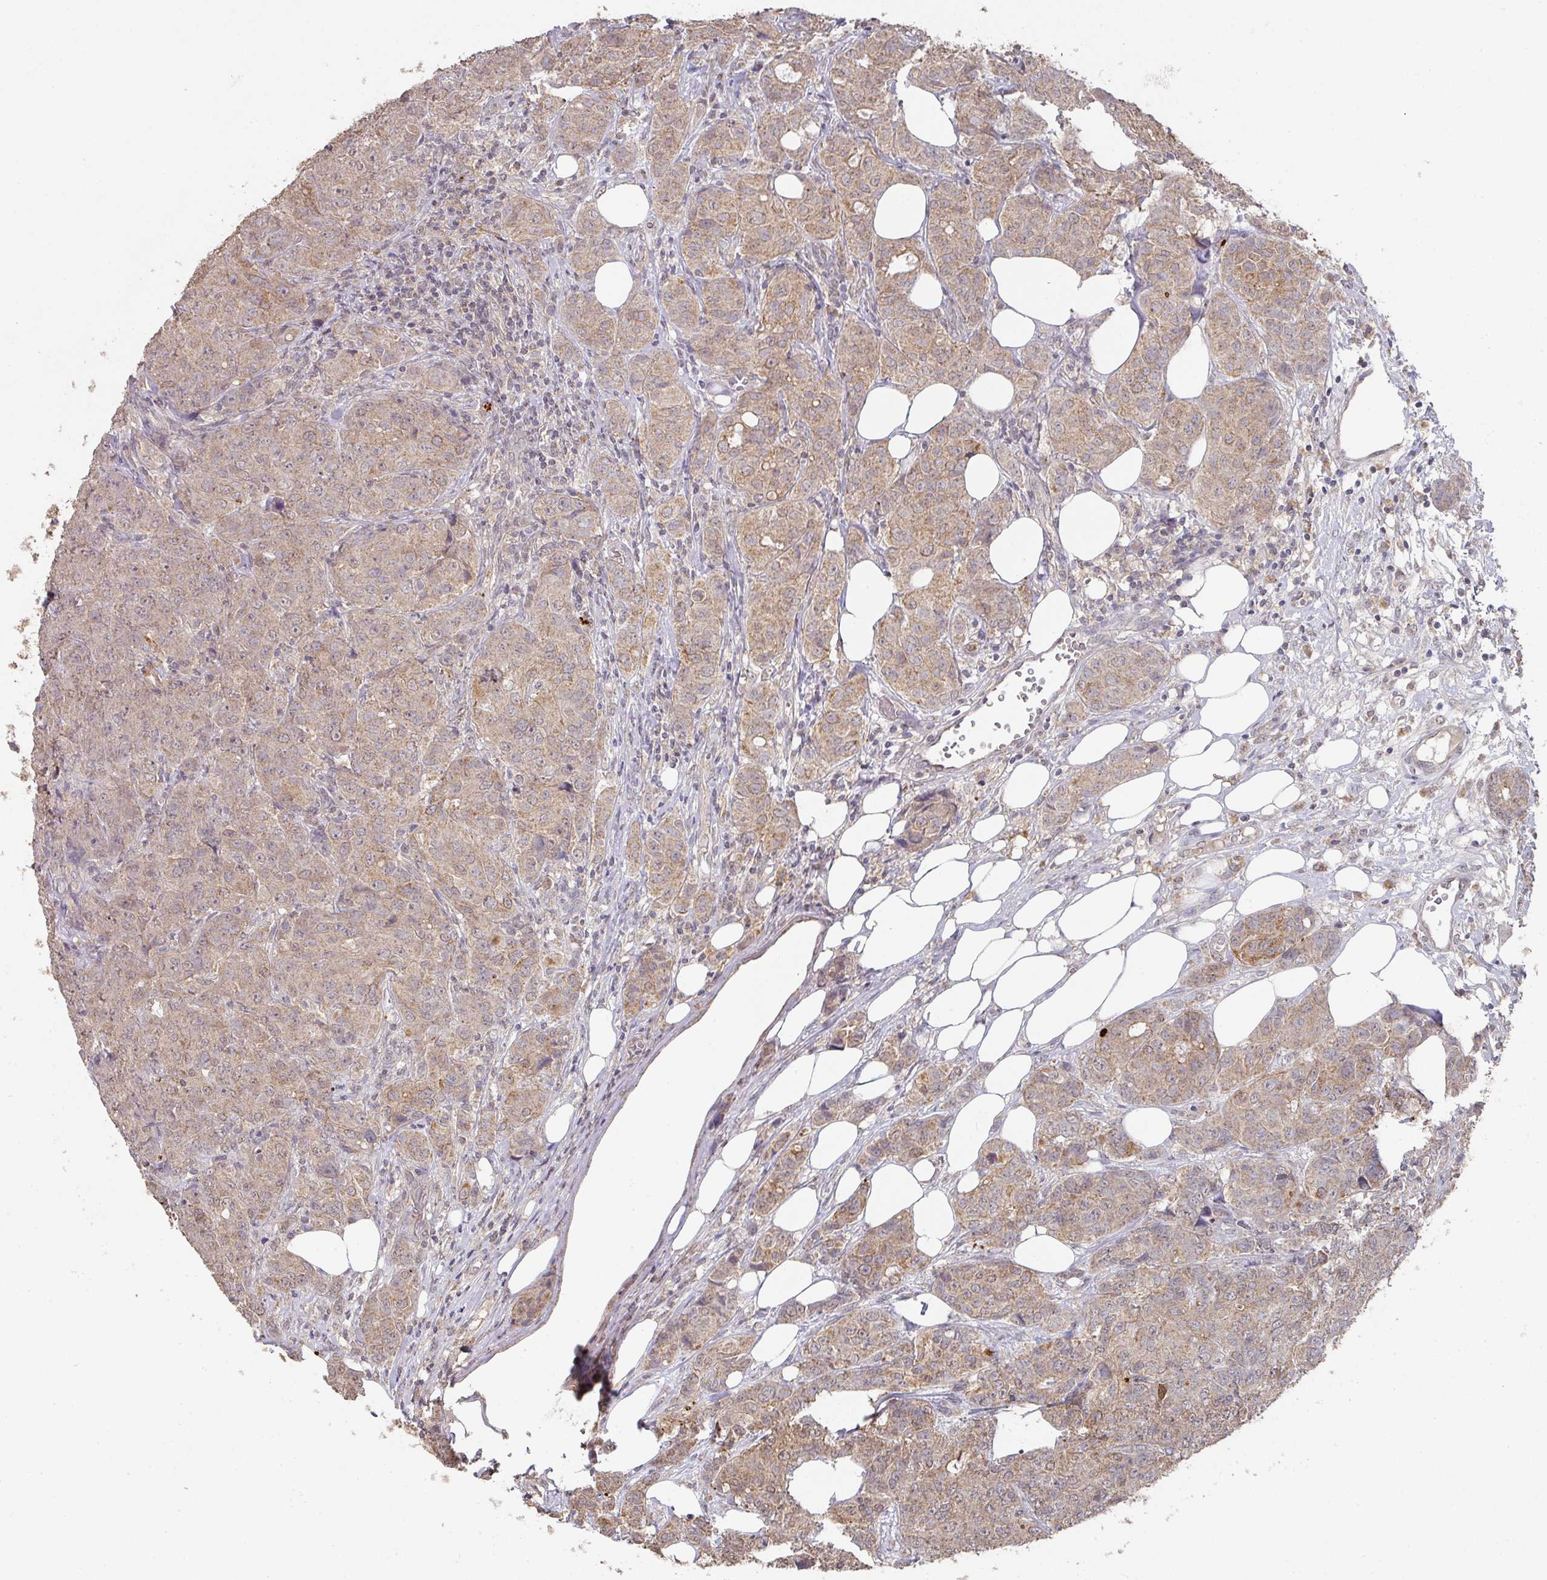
{"staining": {"intensity": "weak", "quantity": ">75%", "location": "cytoplasmic/membranous"}, "tissue": "breast cancer", "cell_type": "Tumor cells", "image_type": "cancer", "snomed": [{"axis": "morphology", "description": "Duct carcinoma"}, {"axis": "topography", "description": "Breast"}], "caption": "Tumor cells demonstrate low levels of weak cytoplasmic/membranous staining in approximately >75% of cells in human breast cancer (invasive ductal carcinoma).", "gene": "EXTL3", "patient": {"sex": "female", "age": 43}}